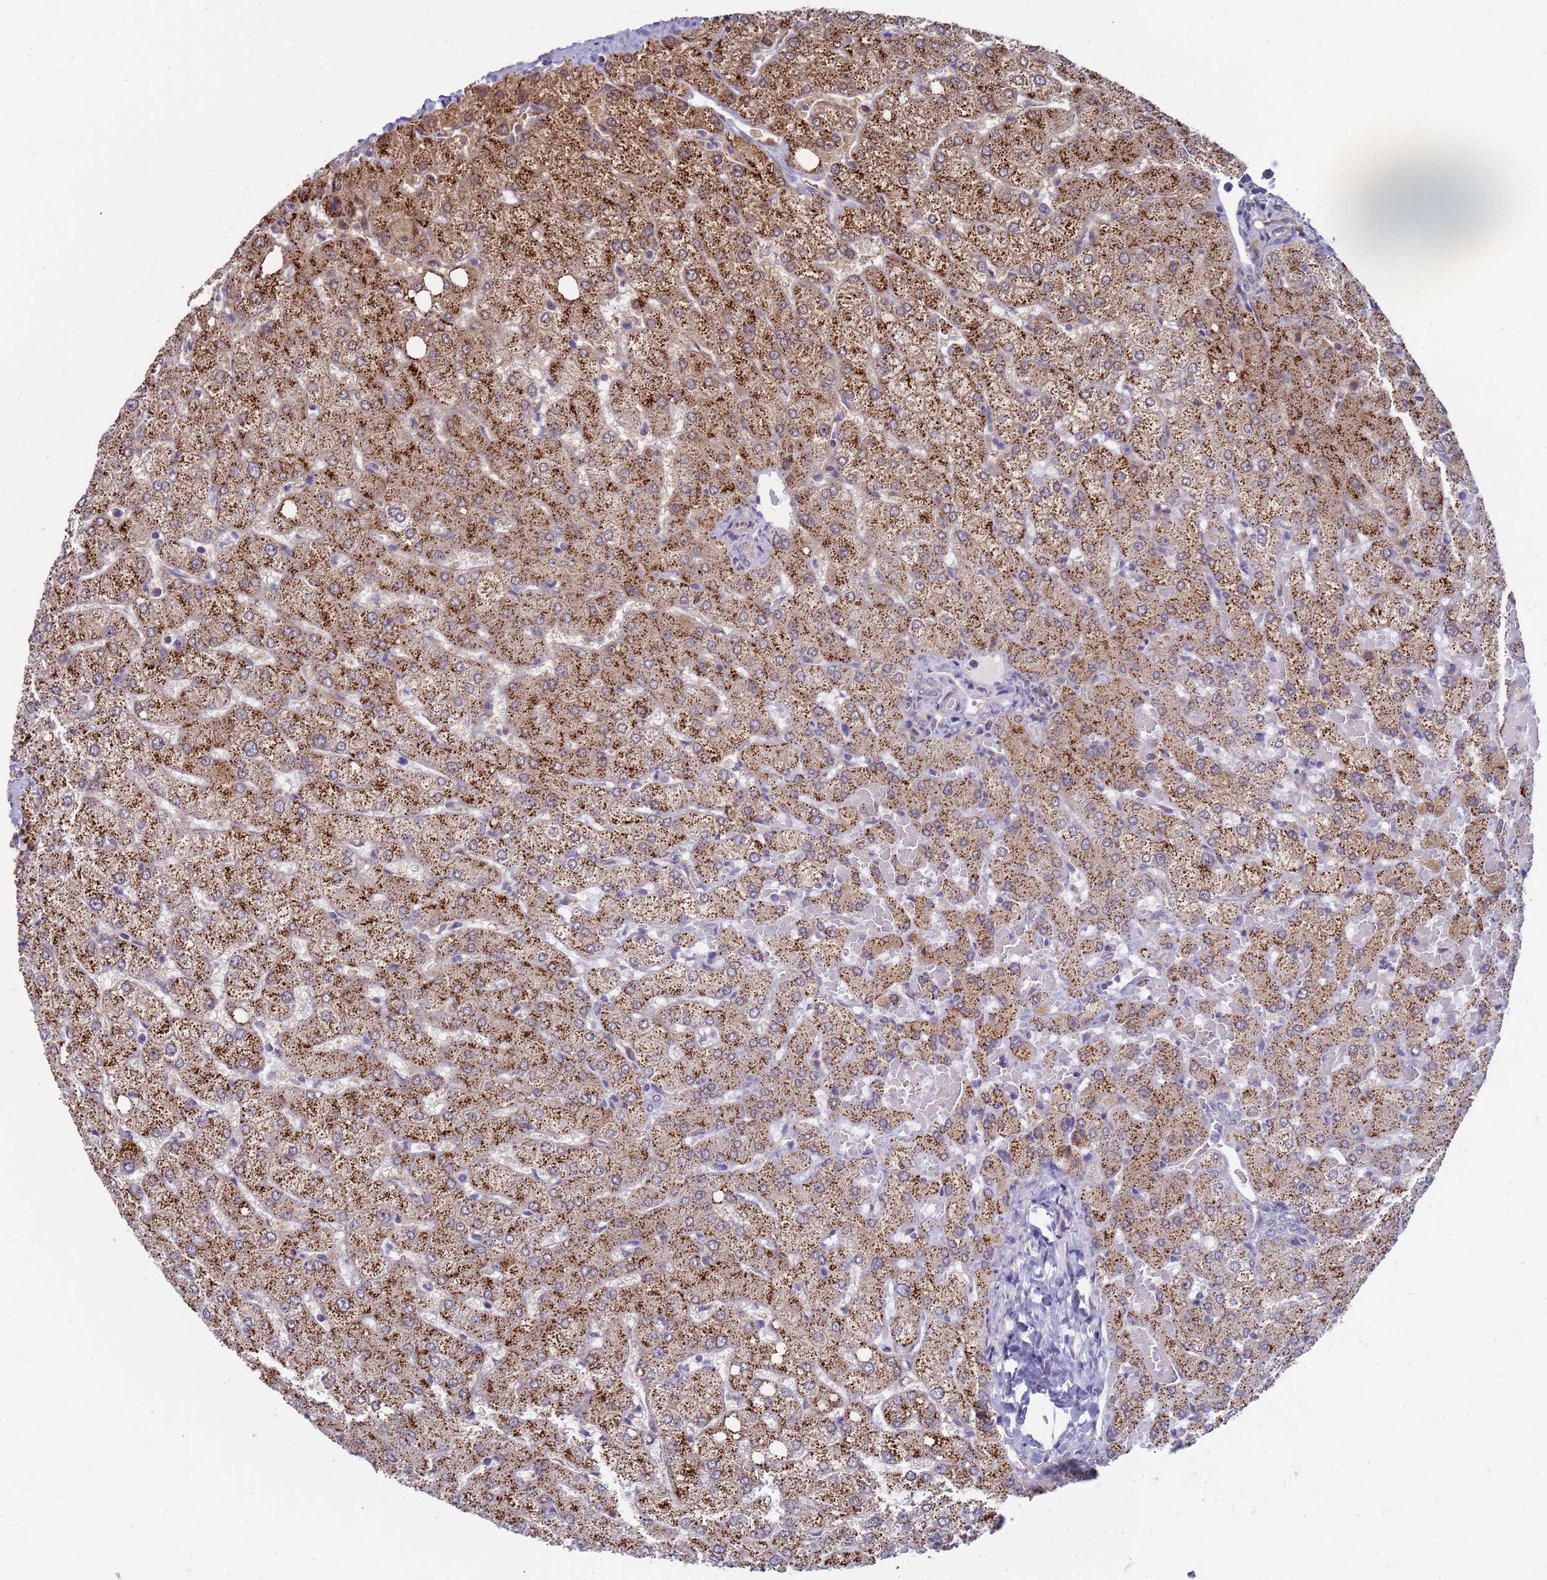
{"staining": {"intensity": "negative", "quantity": "none", "location": "none"}, "tissue": "liver", "cell_type": "Cholangiocytes", "image_type": "normal", "snomed": [{"axis": "morphology", "description": "Normal tissue, NOS"}, {"axis": "topography", "description": "Liver"}], "caption": "Liver stained for a protein using IHC demonstrates no positivity cholangiocytes.", "gene": "ENOSF1", "patient": {"sex": "female", "age": 54}}